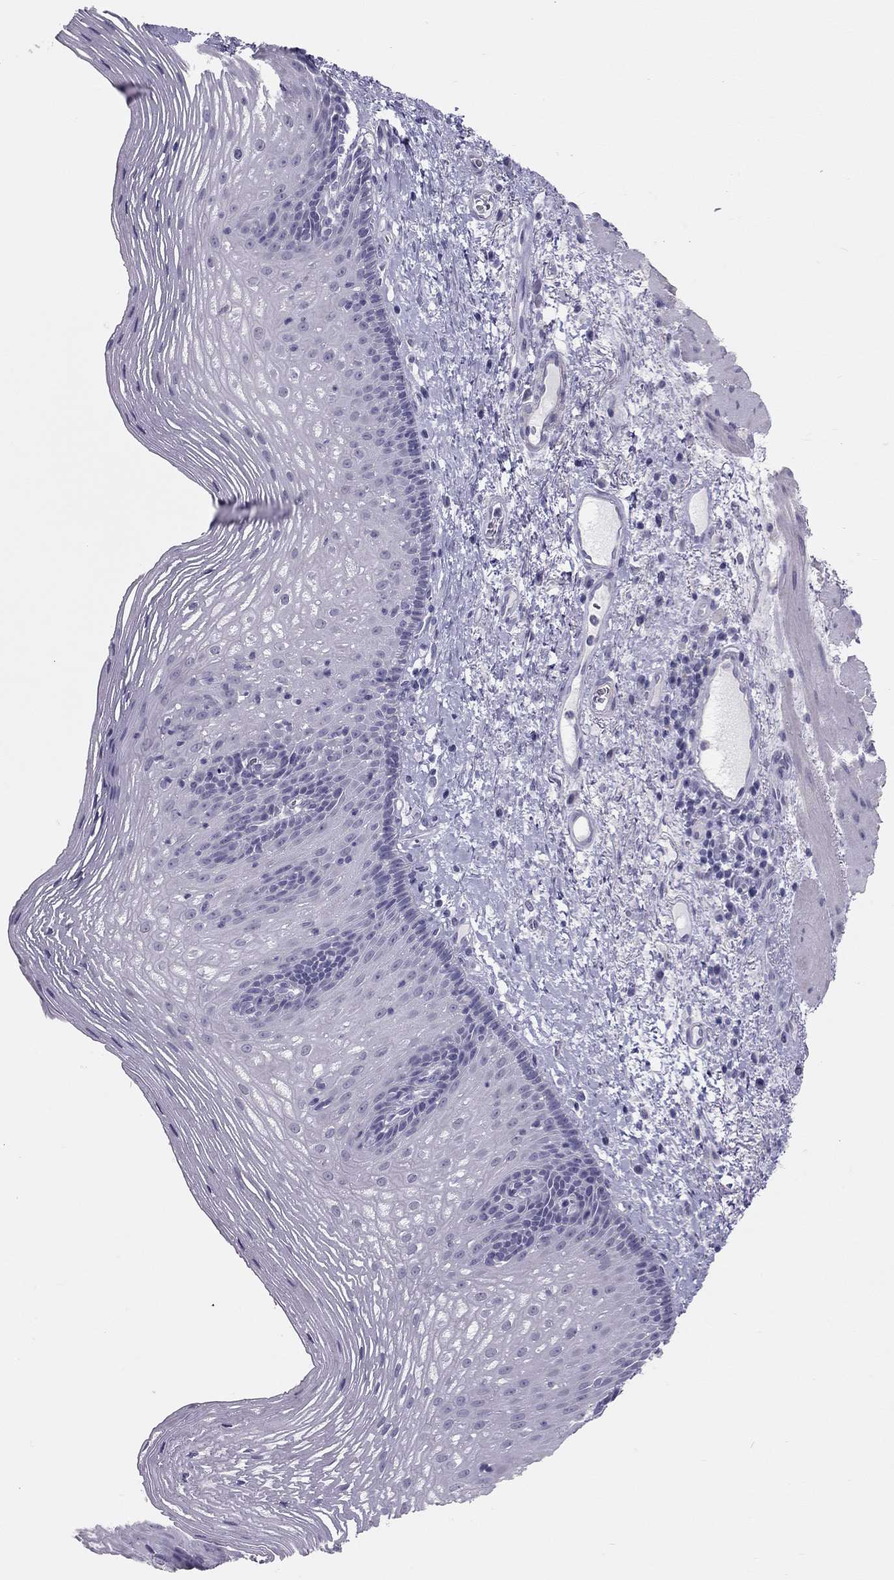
{"staining": {"intensity": "negative", "quantity": "none", "location": "none"}, "tissue": "esophagus", "cell_type": "Squamous epithelial cells", "image_type": "normal", "snomed": [{"axis": "morphology", "description": "Normal tissue, NOS"}, {"axis": "topography", "description": "Esophagus"}], "caption": "High magnification brightfield microscopy of benign esophagus stained with DAB (brown) and counterstained with hematoxylin (blue): squamous epithelial cells show no significant expression. The staining is performed using DAB (3,3'-diaminobenzidine) brown chromogen with nuclei counter-stained in using hematoxylin.", "gene": "SPATA12", "patient": {"sex": "male", "age": 76}}